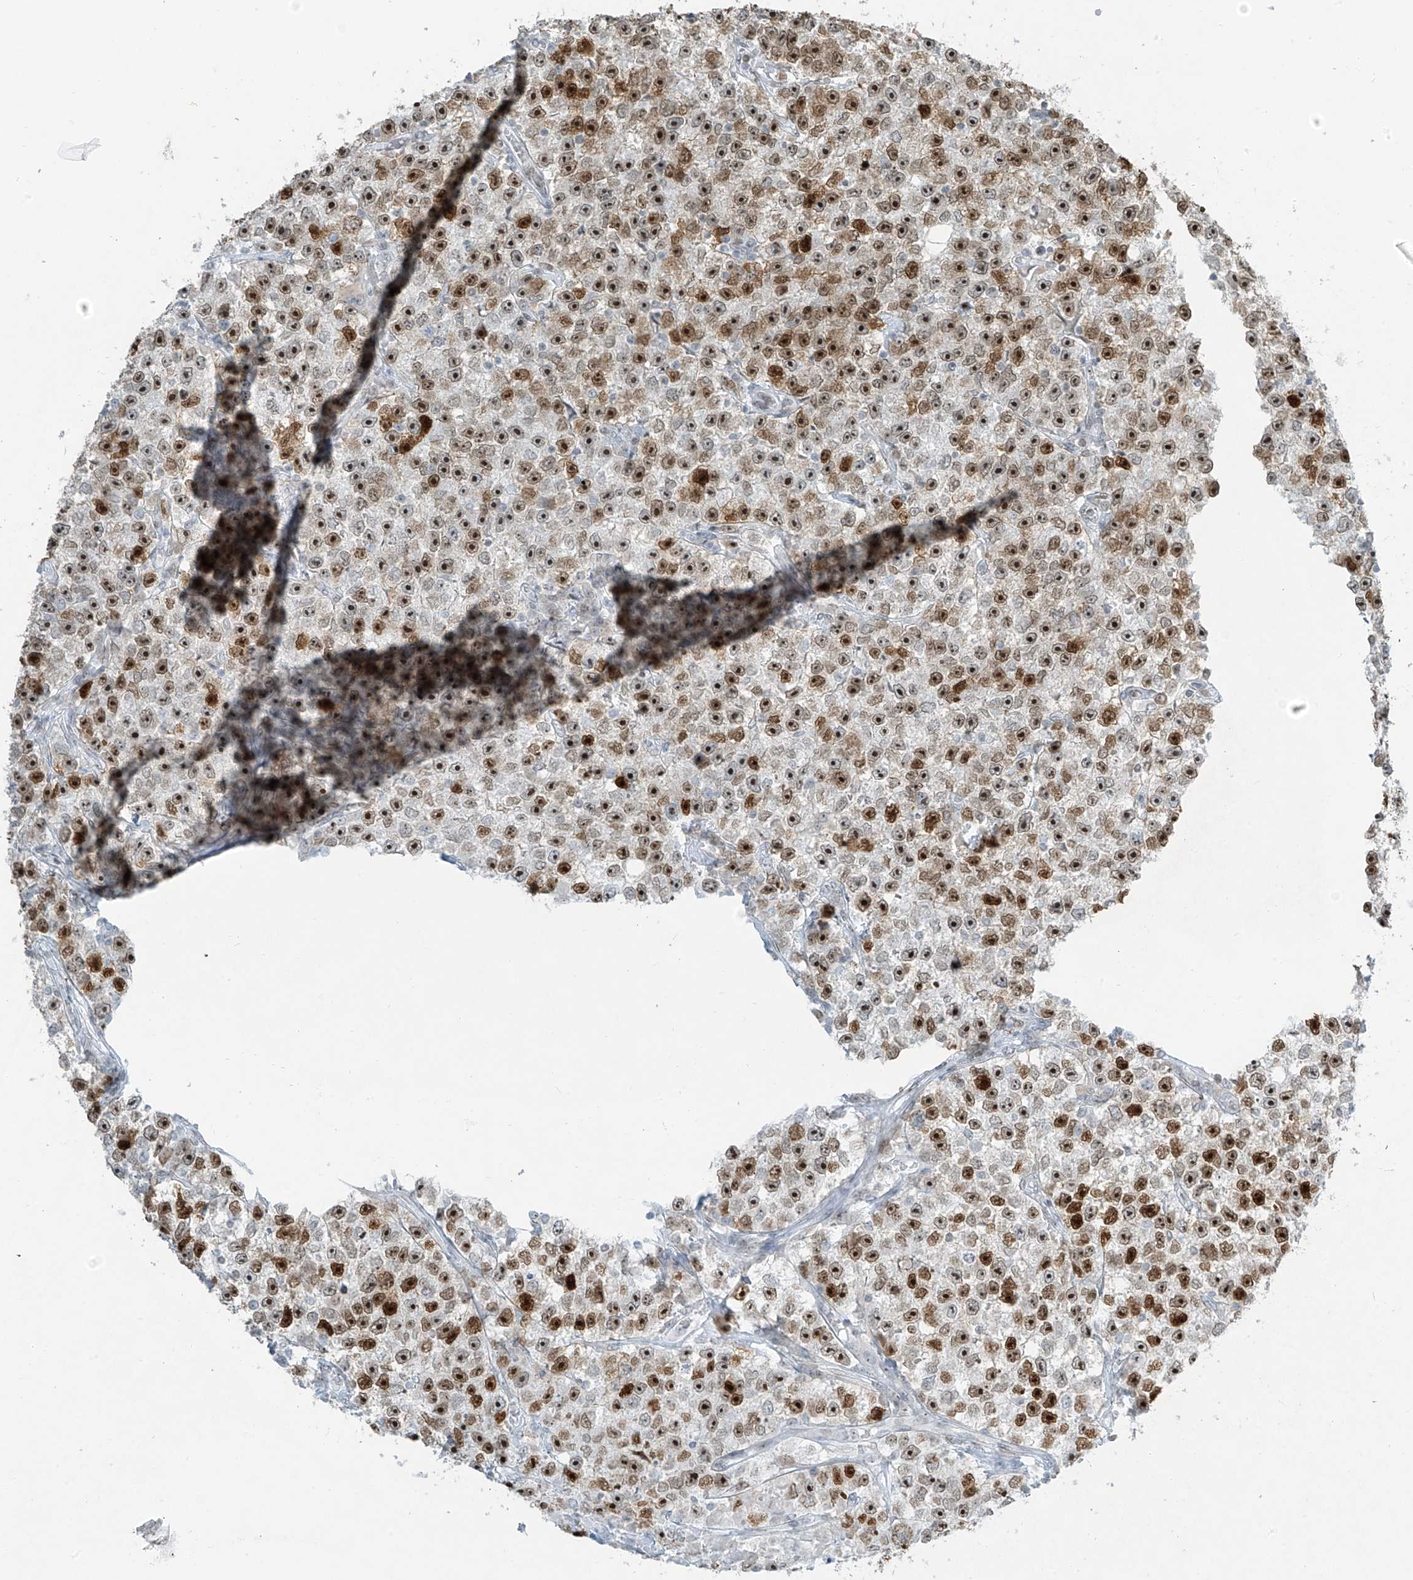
{"staining": {"intensity": "moderate", "quantity": ">75%", "location": "nuclear"}, "tissue": "testis cancer", "cell_type": "Tumor cells", "image_type": "cancer", "snomed": [{"axis": "morphology", "description": "Seminoma, NOS"}, {"axis": "topography", "description": "Testis"}], "caption": "This is a photomicrograph of immunohistochemistry staining of testis cancer, which shows moderate staining in the nuclear of tumor cells.", "gene": "SAMD15", "patient": {"sex": "male", "age": 22}}